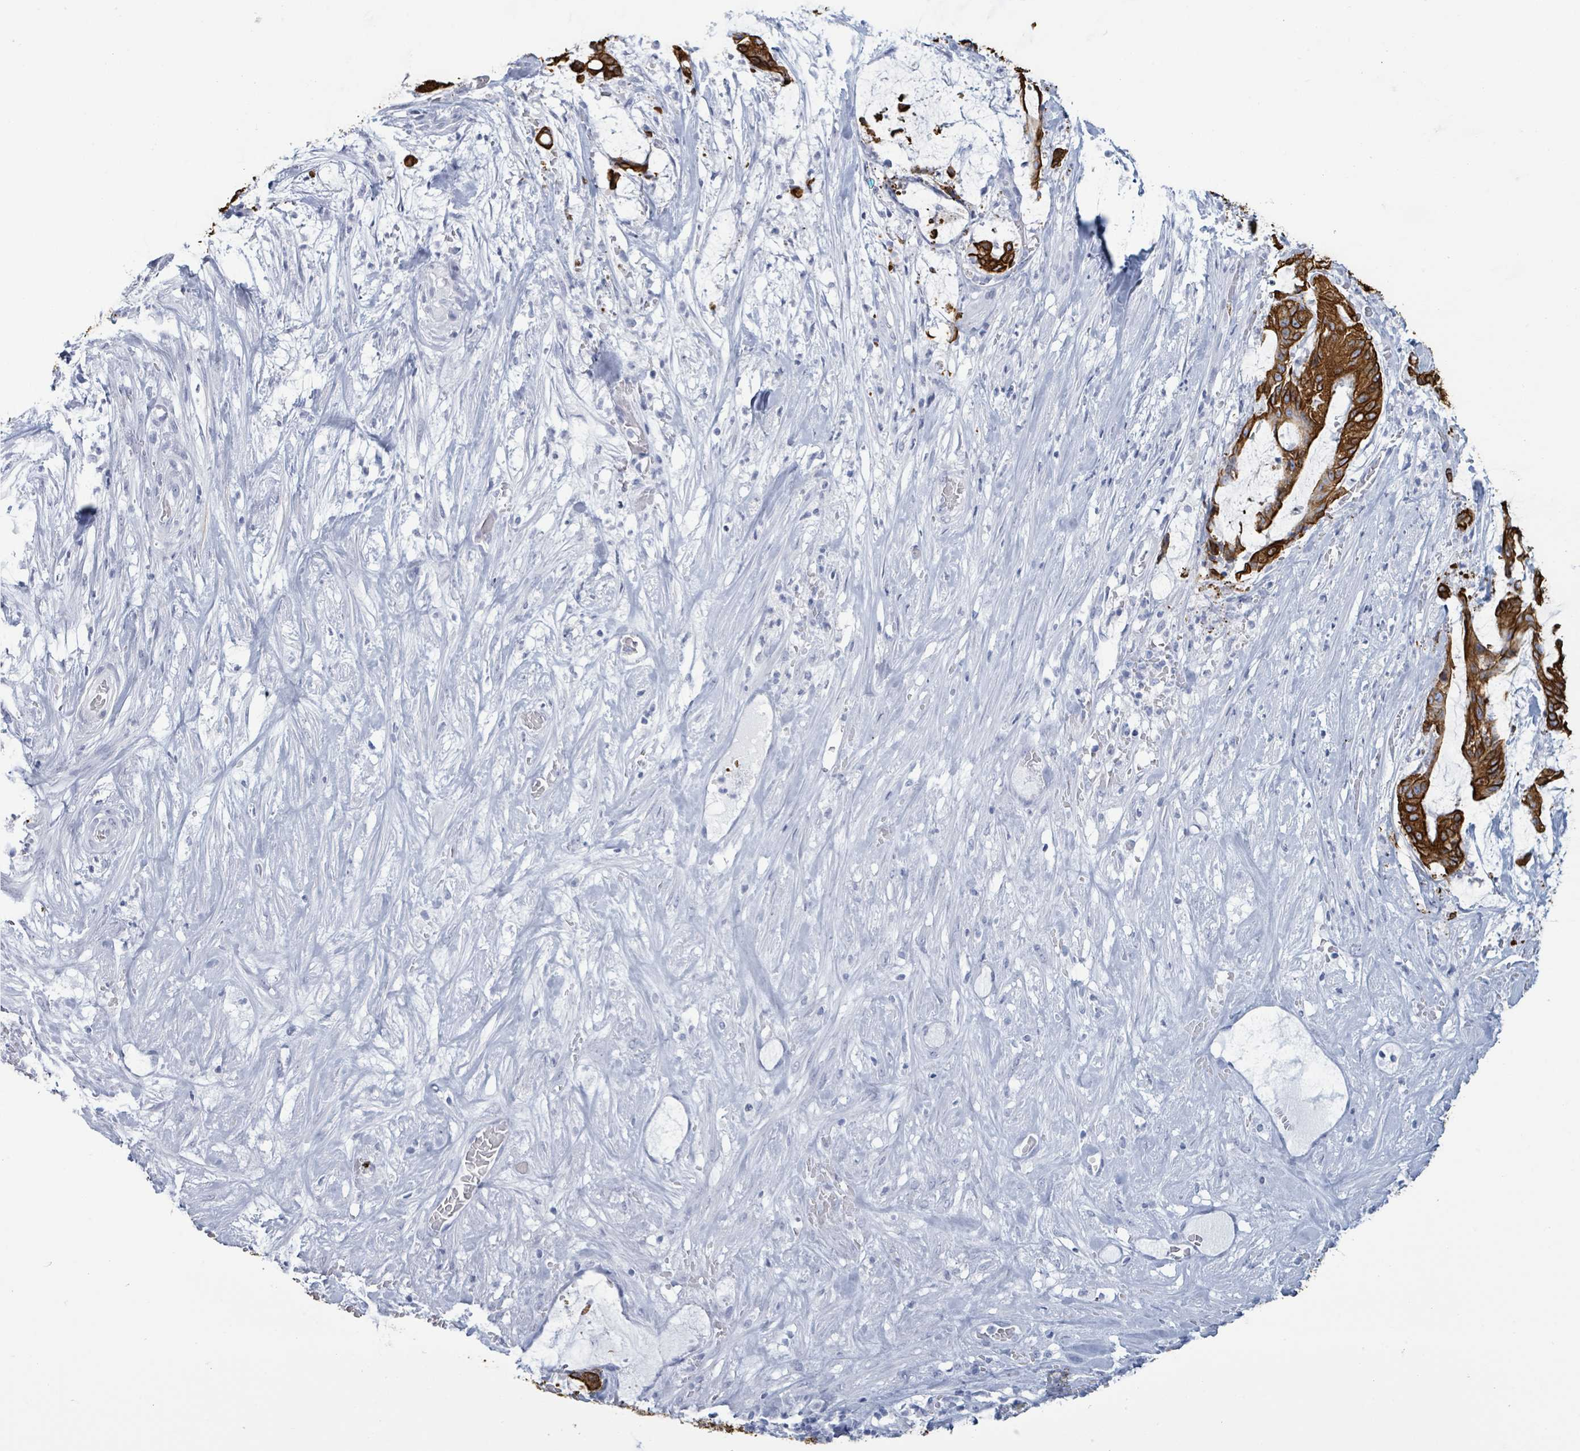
{"staining": {"intensity": "strong", "quantity": ">75%", "location": "cytoplasmic/membranous"}, "tissue": "liver cancer", "cell_type": "Tumor cells", "image_type": "cancer", "snomed": [{"axis": "morphology", "description": "Normal tissue, NOS"}, {"axis": "morphology", "description": "Cholangiocarcinoma"}, {"axis": "topography", "description": "Liver"}, {"axis": "topography", "description": "Peripheral nerve tissue"}], "caption": "Liver cancer (cholangiocarcinoma) was stained to show a protein in brown. There is high levels of strong cytoplasmic/membranous staining in about >75% of tumor cells.", "gene": "KRT8", "patient": {"sex": "female", "age": 73}}